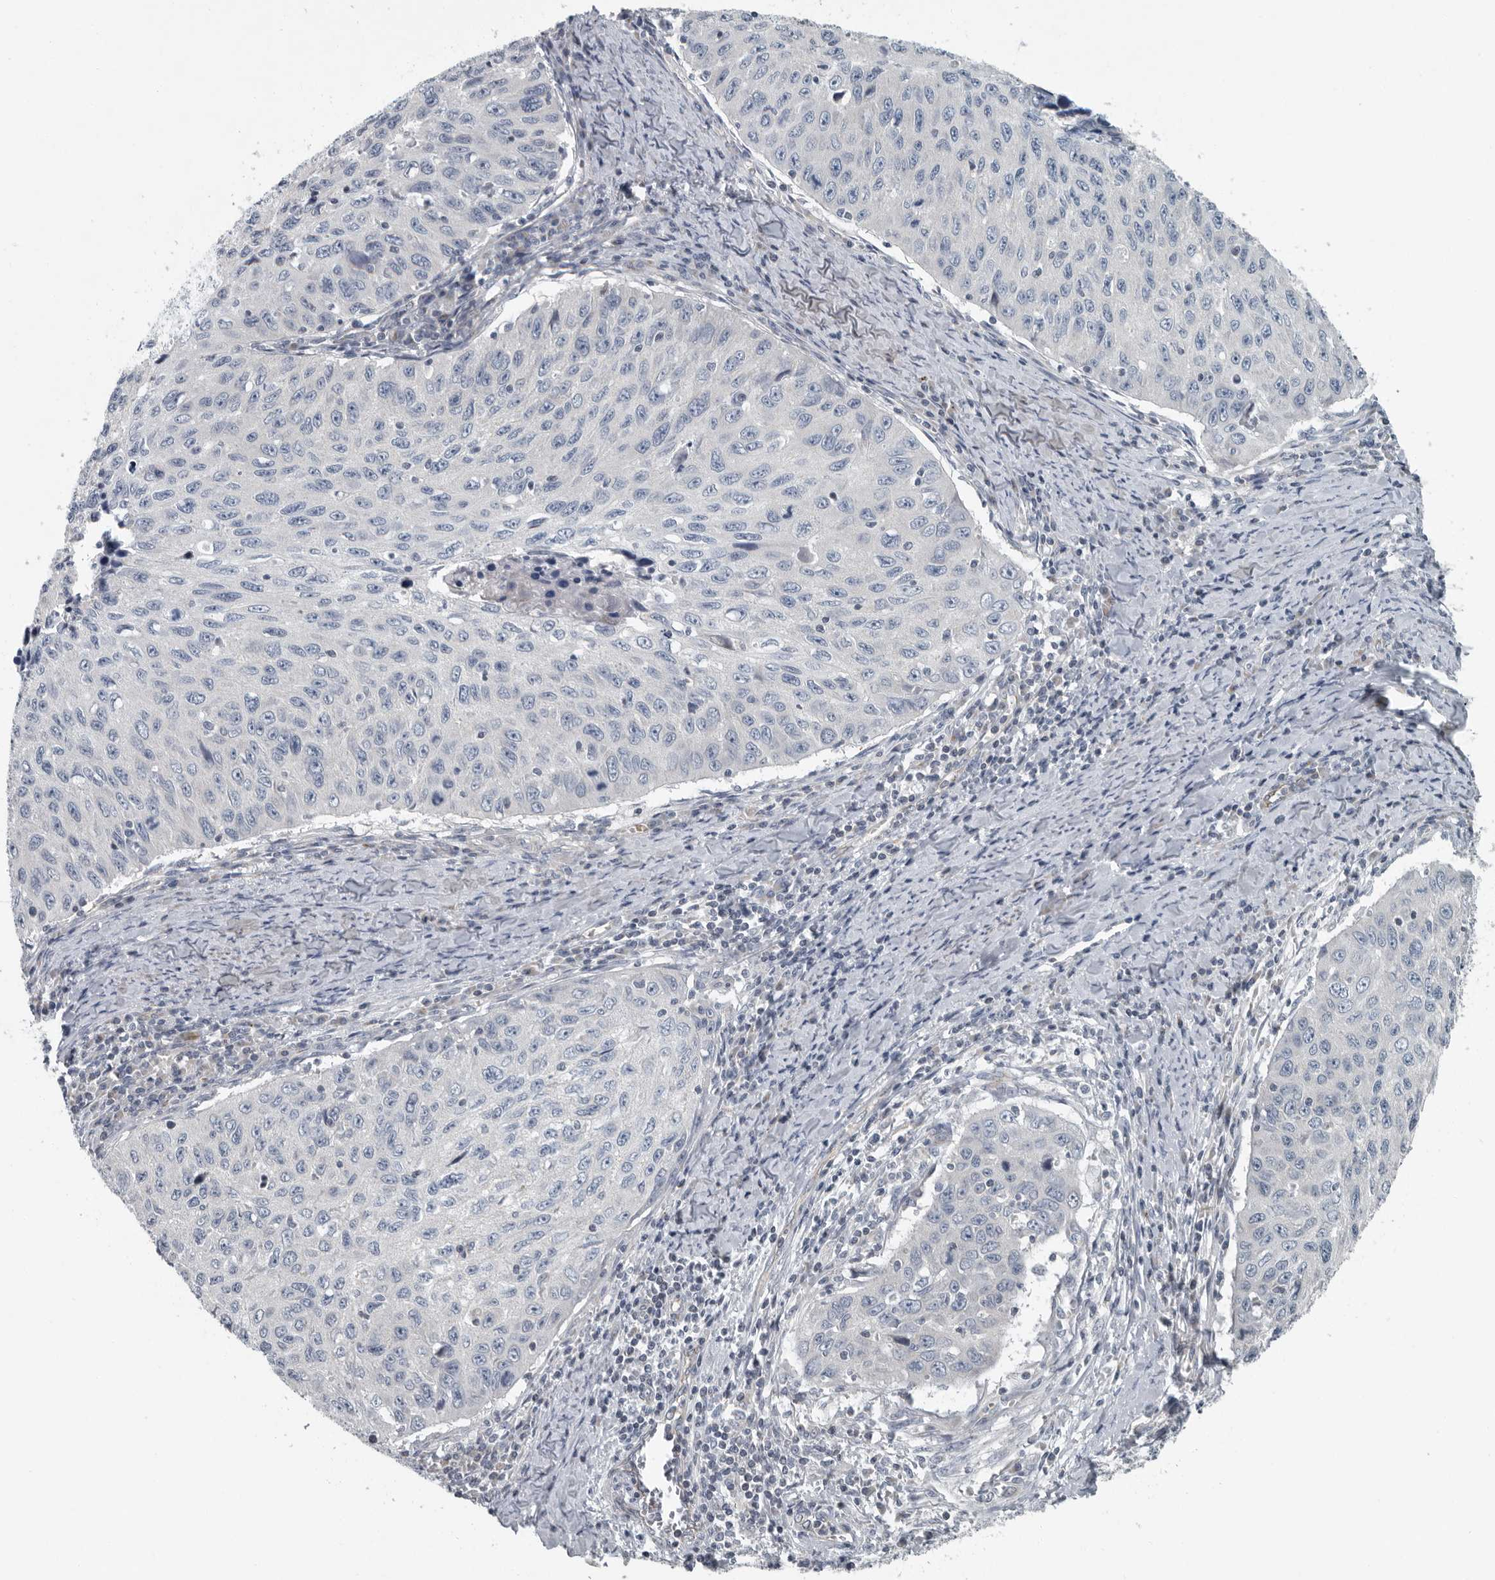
{"staining": {"intensity": "negative", "quantity": "none", "location": "none"}, "tissue": "cervical cancer", "cell_type": "Tumor cells", "image_type": "cancer", "snomed": [{"axis": "morphology", "description": "Squamous cell carcinoma, NOS"}, {"axis": "topography", "description": "Cervix"}], "caption": "Cervical cancer (squamous cell carcinoma) was stained to show a protein in brown. There is no significant positivity in tumor cells.", "gene": "MPP3", "patient": {"sex": "female", "age": 53}}